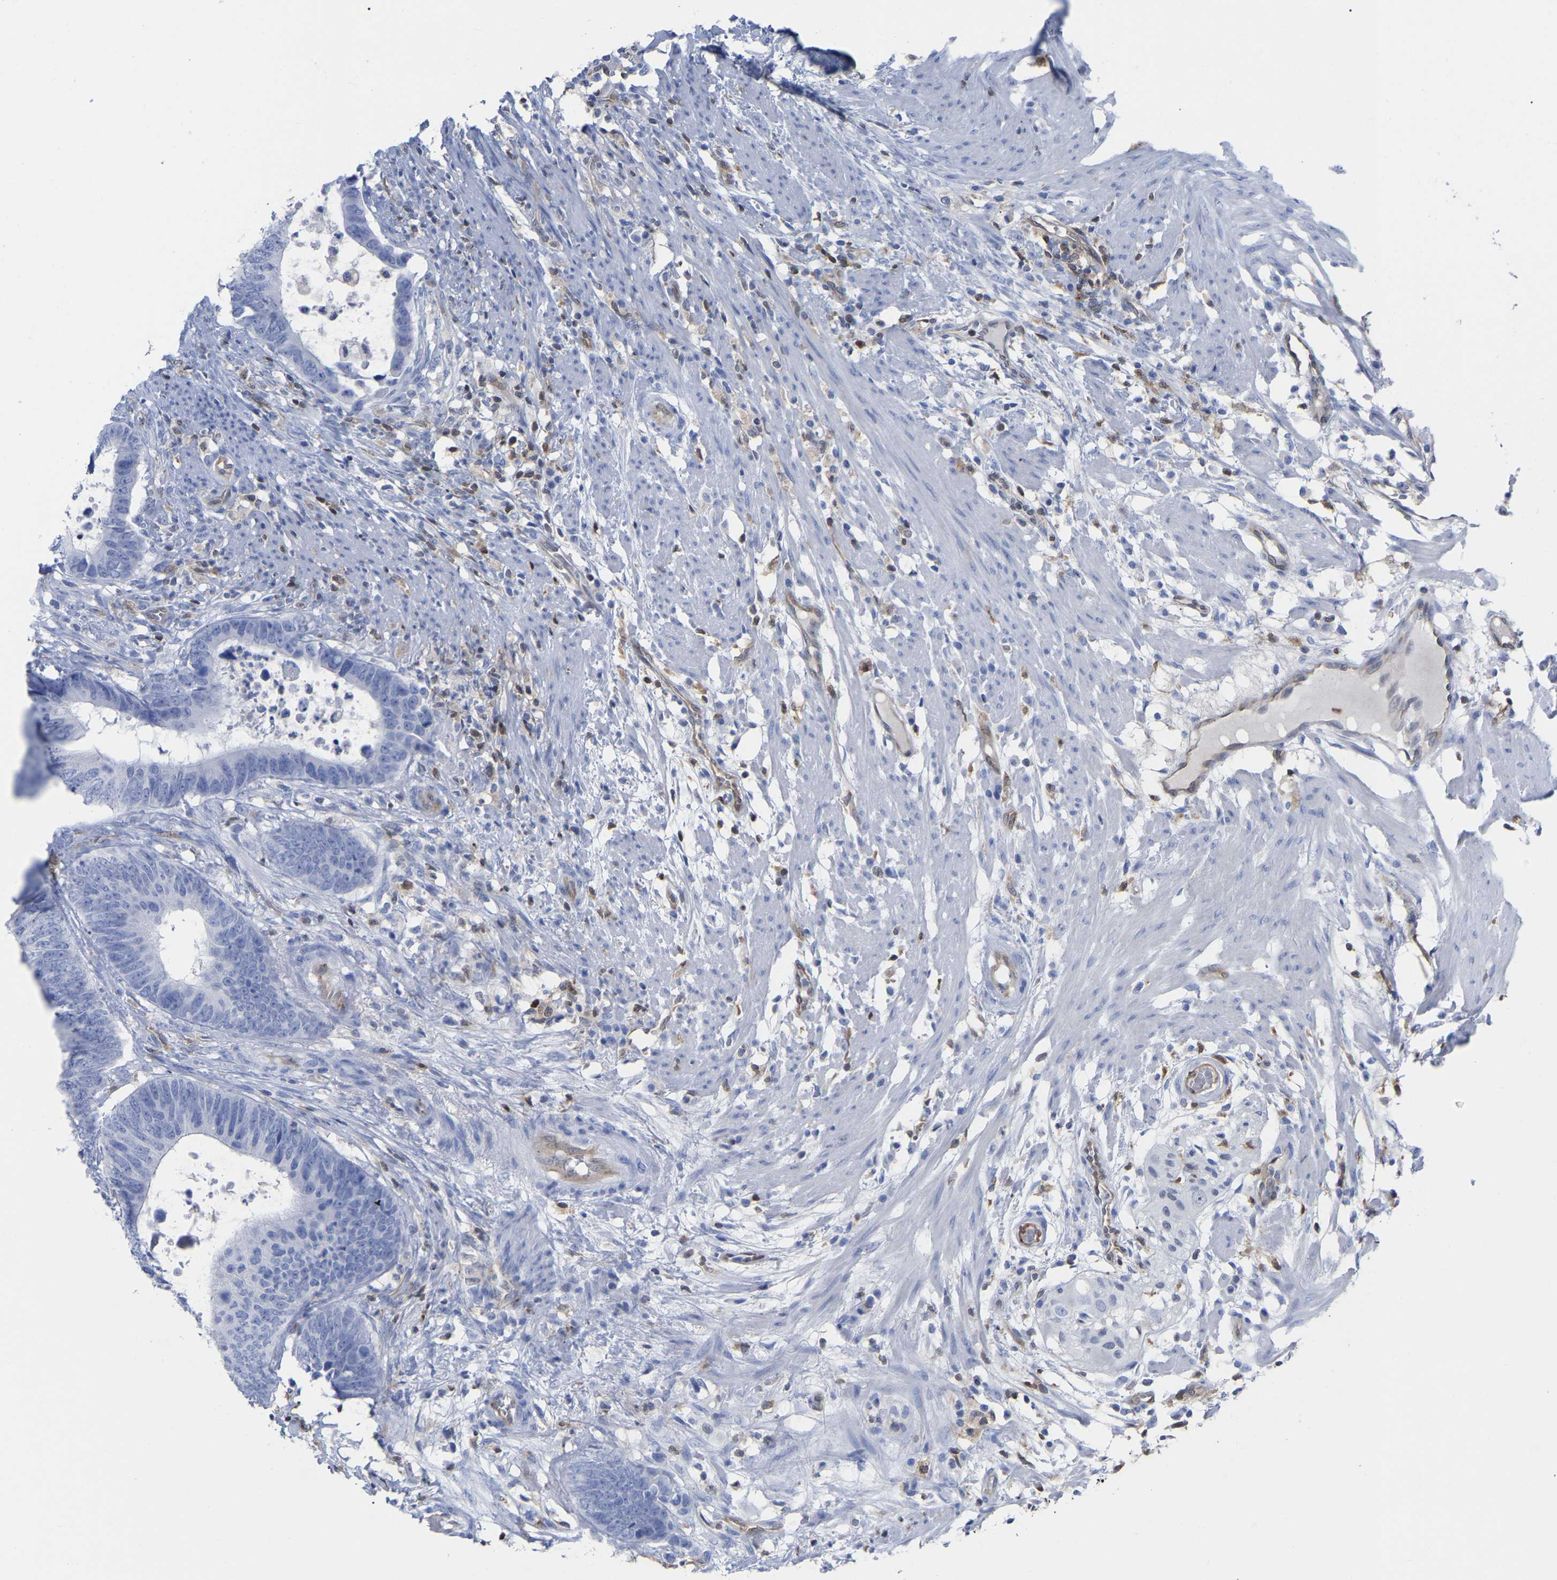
{"staining": {"intensity": "negative", "quantity": "none", "location": "none"}, "tissue": "colorectal cancer", "cell_type": "Tumor cells", "image_type": "cancer", "snomed": [{"axis": "morphology", "description": "Adenocarcinoma, NOS"}, {"axis": "topography", "description": "Colon"}], "caption": "Tumor cells show no significant protein staining in colorectal cancer.", "gene": "GIMAP4", "patient": {"sex": "male", "age": 56}}